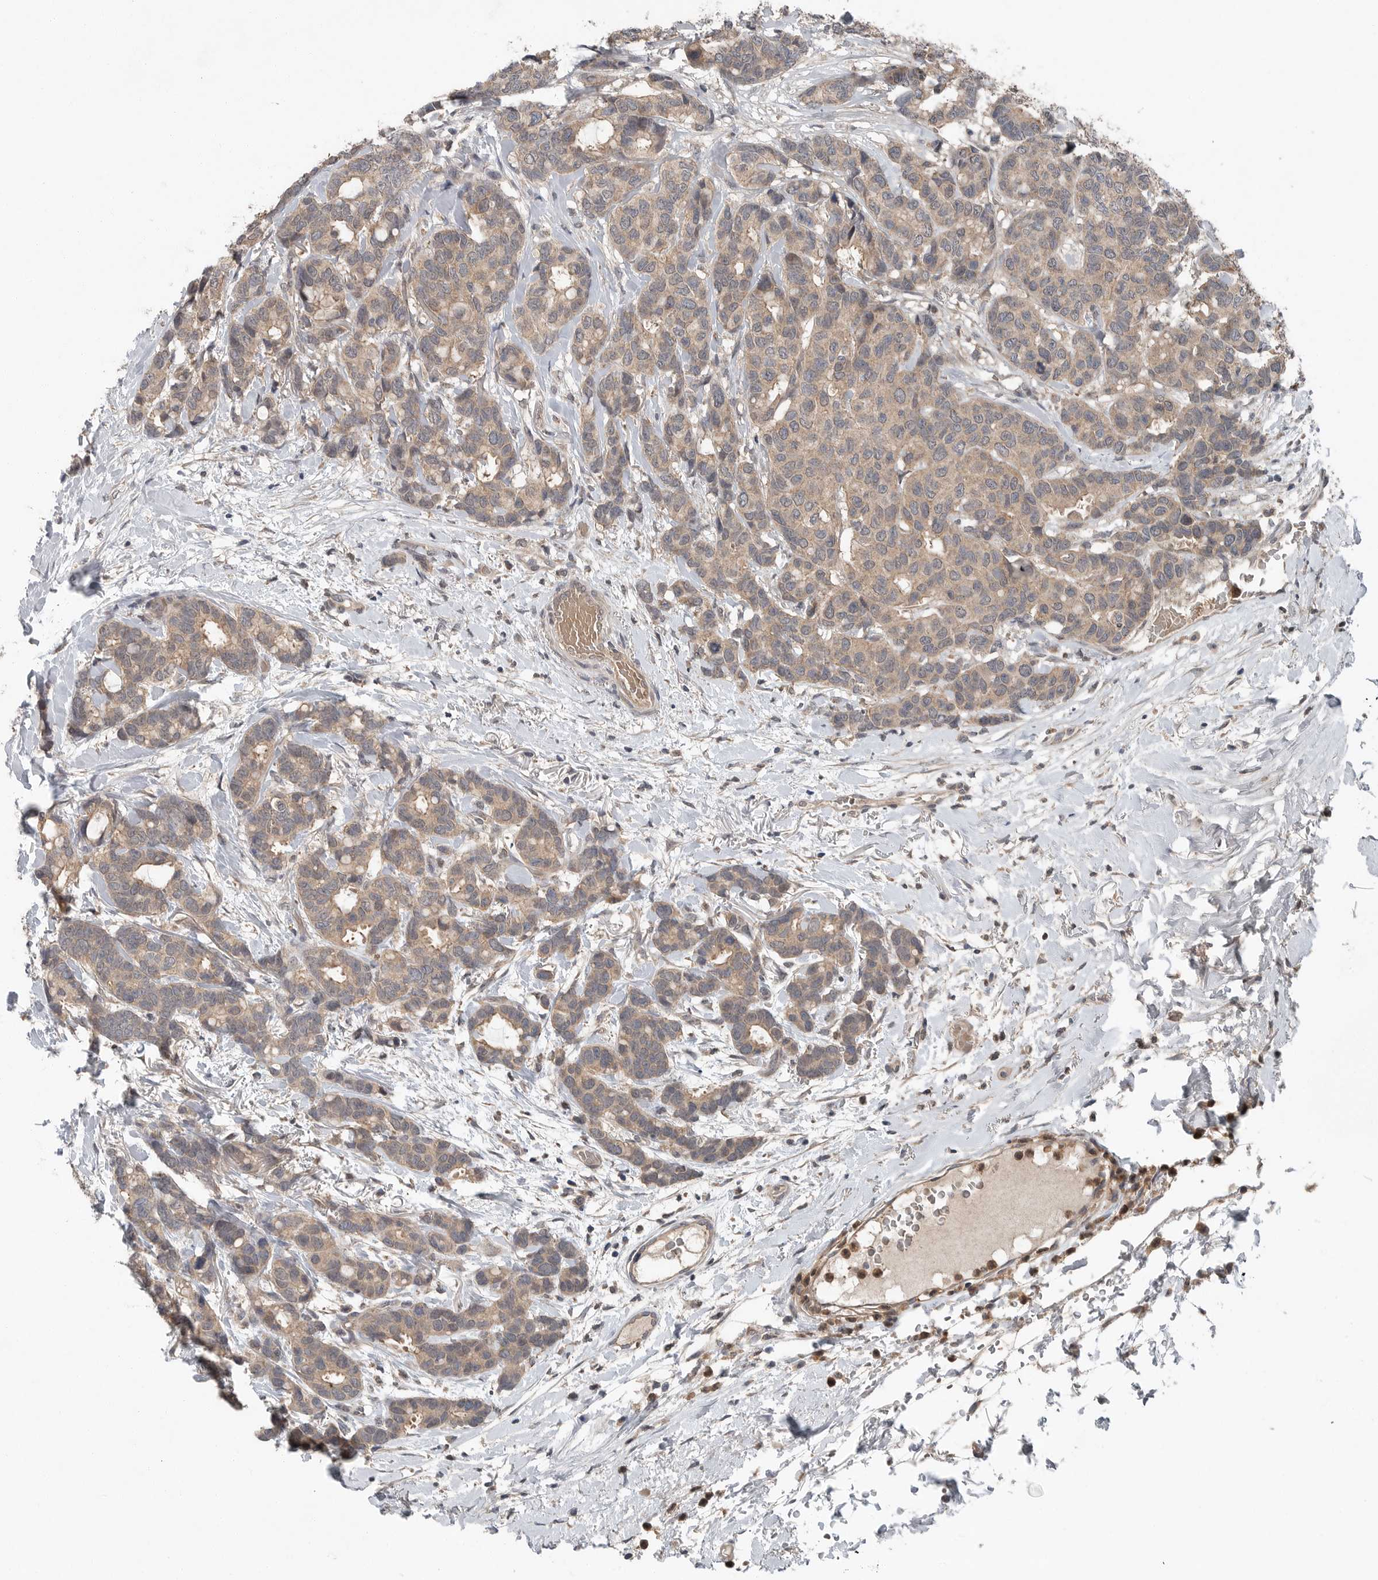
{"staining": {"intensity": "weak", "quantity": ">75%", "location": "cytoplasmic/membranous"}, "tissue": "breast cancer", "cell_type": "Tumor cells", "image_type": "cancer", "snomed": [{"axis": "morphology", "description": "Duct carcinoma"}, {"axis": "topography", "description": "Breast"}], "caption": "Immunohistochemical staining of human breast cancer displays low levels of weak cytoplasmic/membranous expression in approximately >75% of tumor cells.", "gene": "SCP2", "patient": {"sex": "female", "age": 87}}